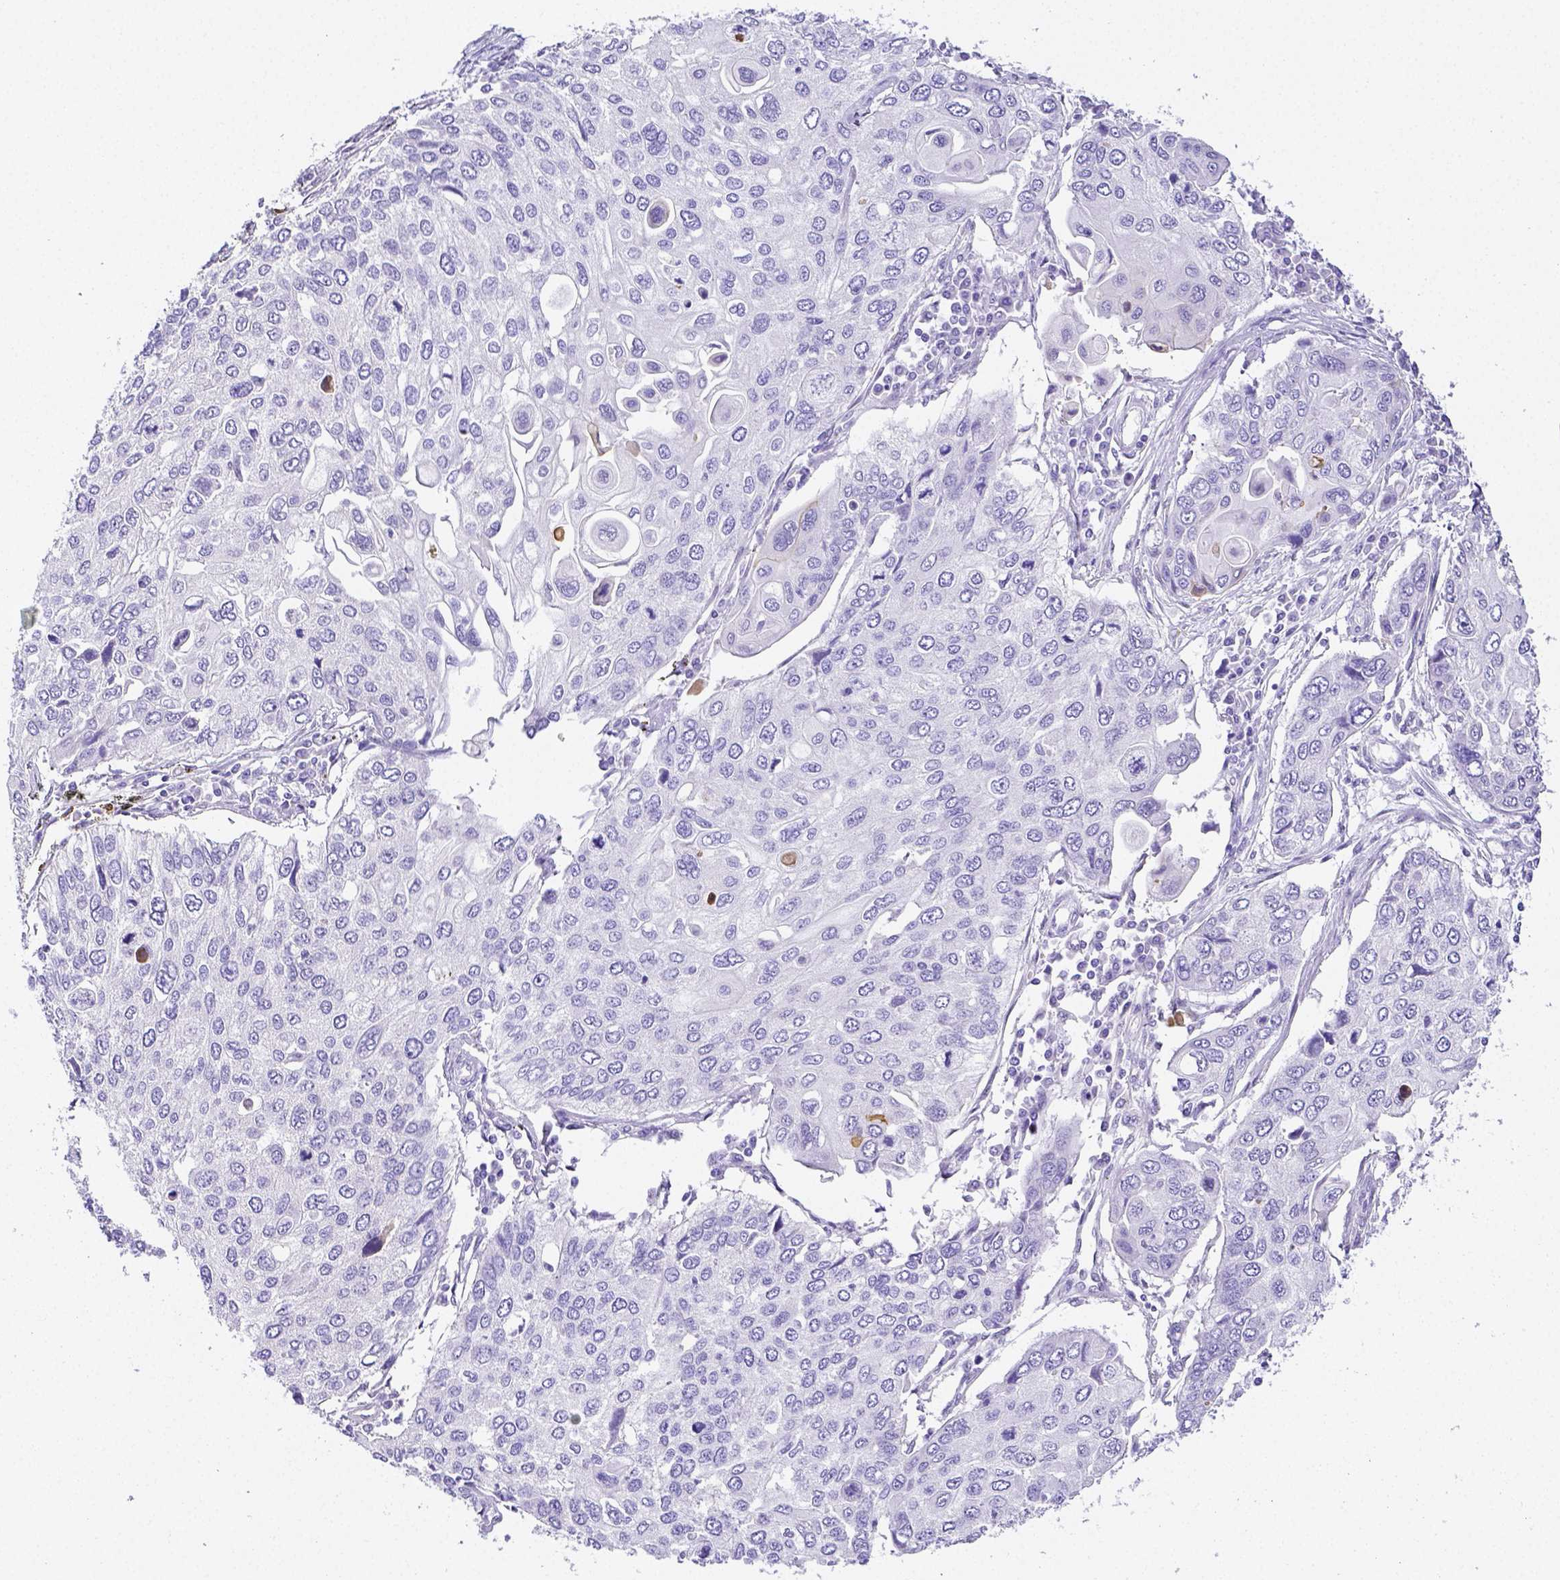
{"staining": {"intensity": "negative", "quantity": "none", "location": "none"}, "tissue": "lung cancer", "cell_type": "Tumor cells", "image_type": "cancer", "snomed": [{"axis": "morphology", "description": "Squamous cell carcinoma, NOS"}, {"axis": "morphology", "description": "Squamous cell carcinoma, metastatic, NOS"}, {"axis": "topography", "description": "Lung"}], "caption": "This is a histopathology image of immunohistochemistry staining of squamous cell carcinoma (lung), which shows no positivity in tumor cells.", "gene": "ARHGAP36", "patient": {"sex": "male", "age": 63}}